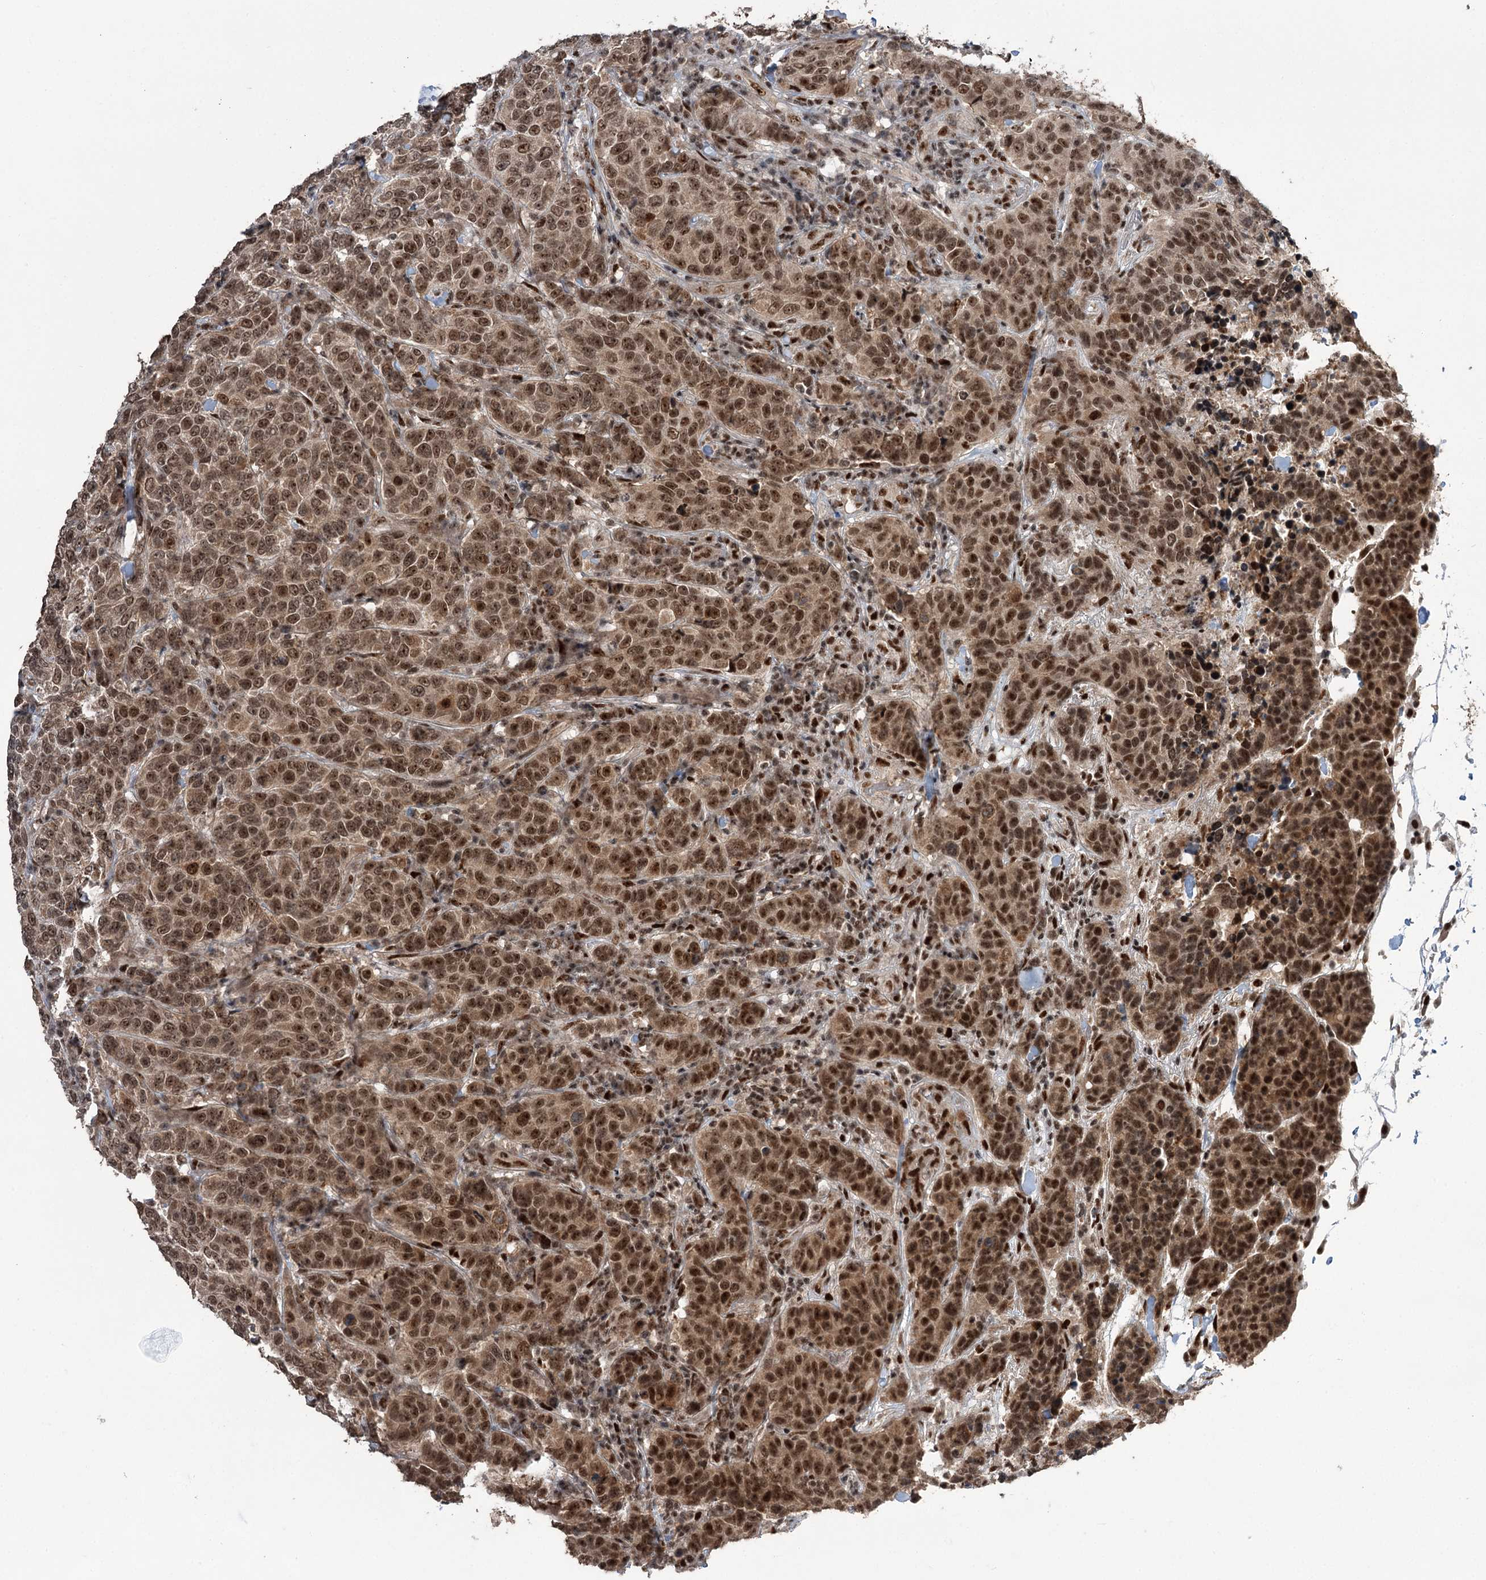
{"staining": {"intensity": "moderate", "quantity": ">75%", "location": "nuclear"}, "tissue": "breast cancer", "cell_type": "Tumor cells", "image_type": "cancer", "snomed": [{"axis": "morphology", "description": "Duct carcinoma"}, {"axis": "topography", "description": "Breast"}], "caption": "Breast infiltrating ductal carcinoma stained with DAB (3,3'-diaminobenzidine) immunohistochemistry (IHC) displays medium levels of moderate nuclear expression in about >75% of tumor cells.", "gene": "ERCC3", "patient": {"sex": "female", "age": 55}}